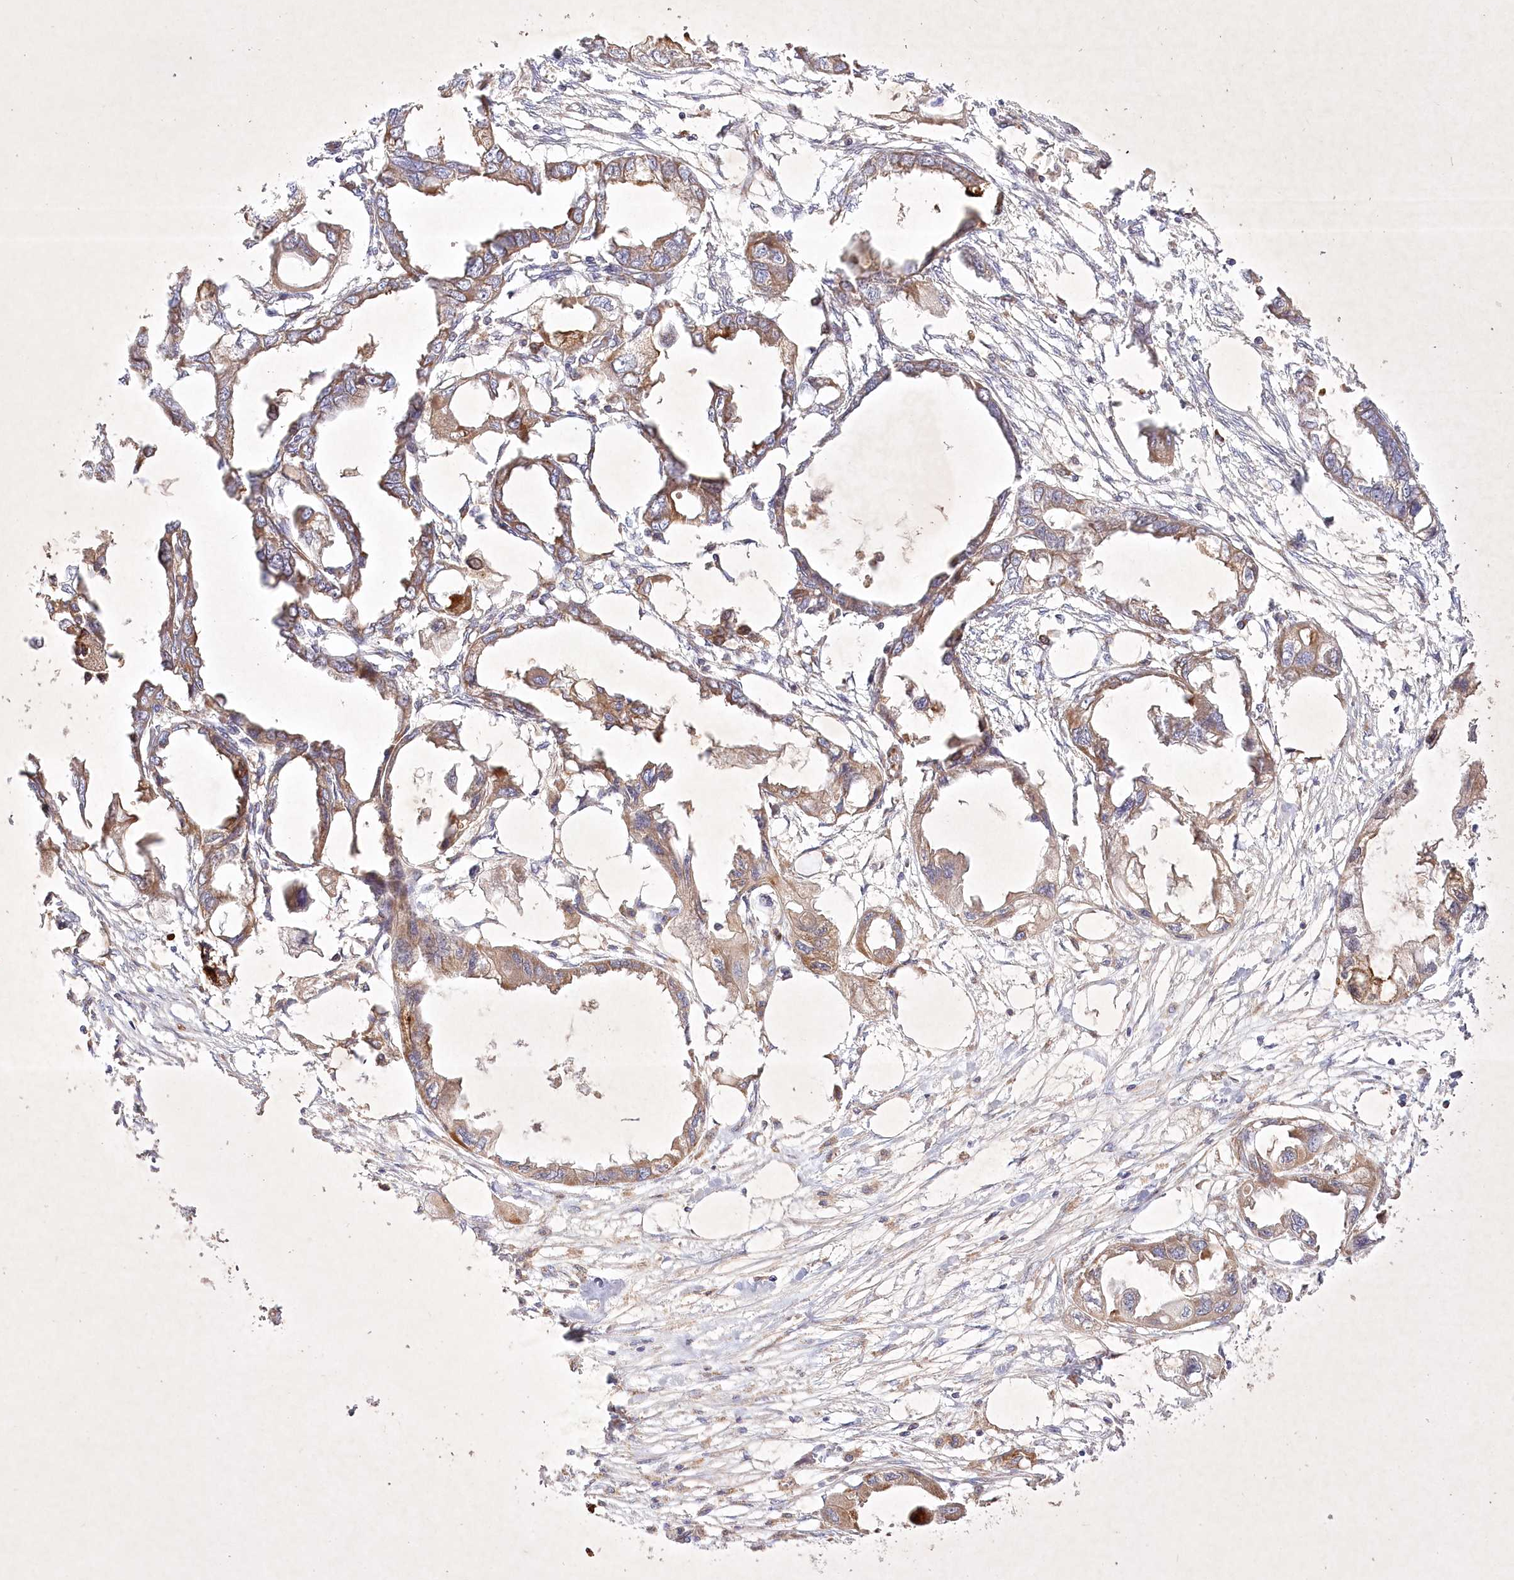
{"staining": {"intensity": "moderate", "quantity": ">75%", "location": "cytoplasmic/membranous"}, "tissue": "endometrial cancer", "cell_type": "Tumor cells", "image_type": "cancer", "snomed": [{"axis": "morphology", "description": "Adenocarcinoma, NOS"}, {"axis": "morphology", "description": "Adenocarcinoma, metastatic, NOS"}, {"axis": "topography", "description": "Adipose tissue"}, {"axis": "topography", "description": "Endometrium"}], "caption": "An IHC histopathology image of neoplastic tissue is shown. Protein staining in brown shows moderate cytoplasmic/membranous positivity in adenocarcinoma (endometrial) within tumor cells.", "gene": "OPA1", "patient": {"sex": "female", "age": 67}}